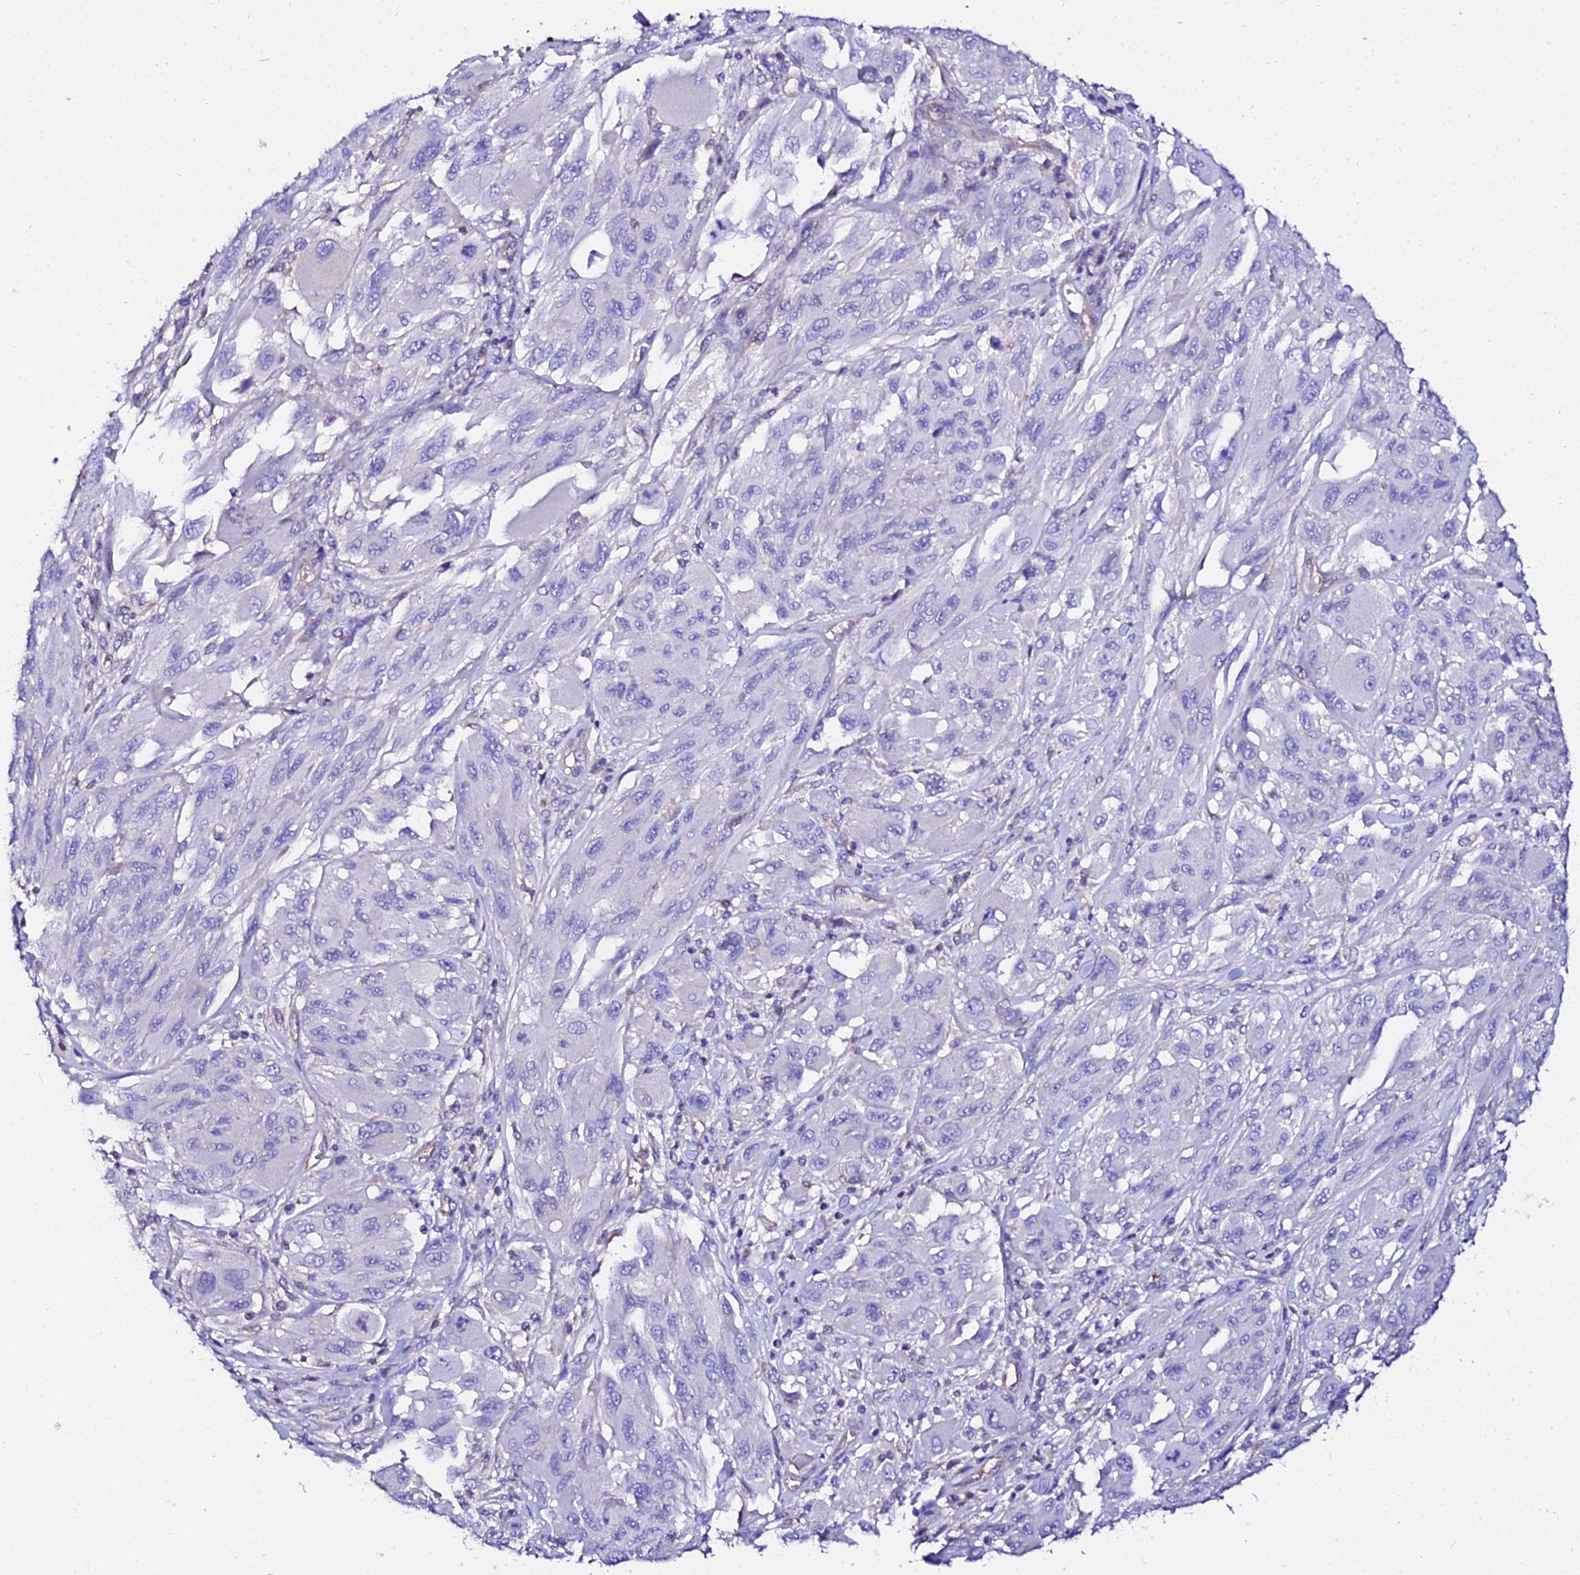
{"staining": {"intensity": "negative", "quantity": "none", "location": "none"}, "tissue": "melanoma", "cell_type": "Tumor cells", "image_type": "cancer", "snomed": [{"axis": "morphology", "description": "Malignant melanoma, NOS"}, {"axis": "topography", "description": "Skin"}], "caption": "High magnification brightfield microscopy of malignant melanoma stained with DAB (3,3'-diaminobenzidine) (brown) and counterstained with hematoxylin (blue): tumor cells show no significant staining.", "gene": "DAW1", "patient": {"sex": "female", "age": 91}}